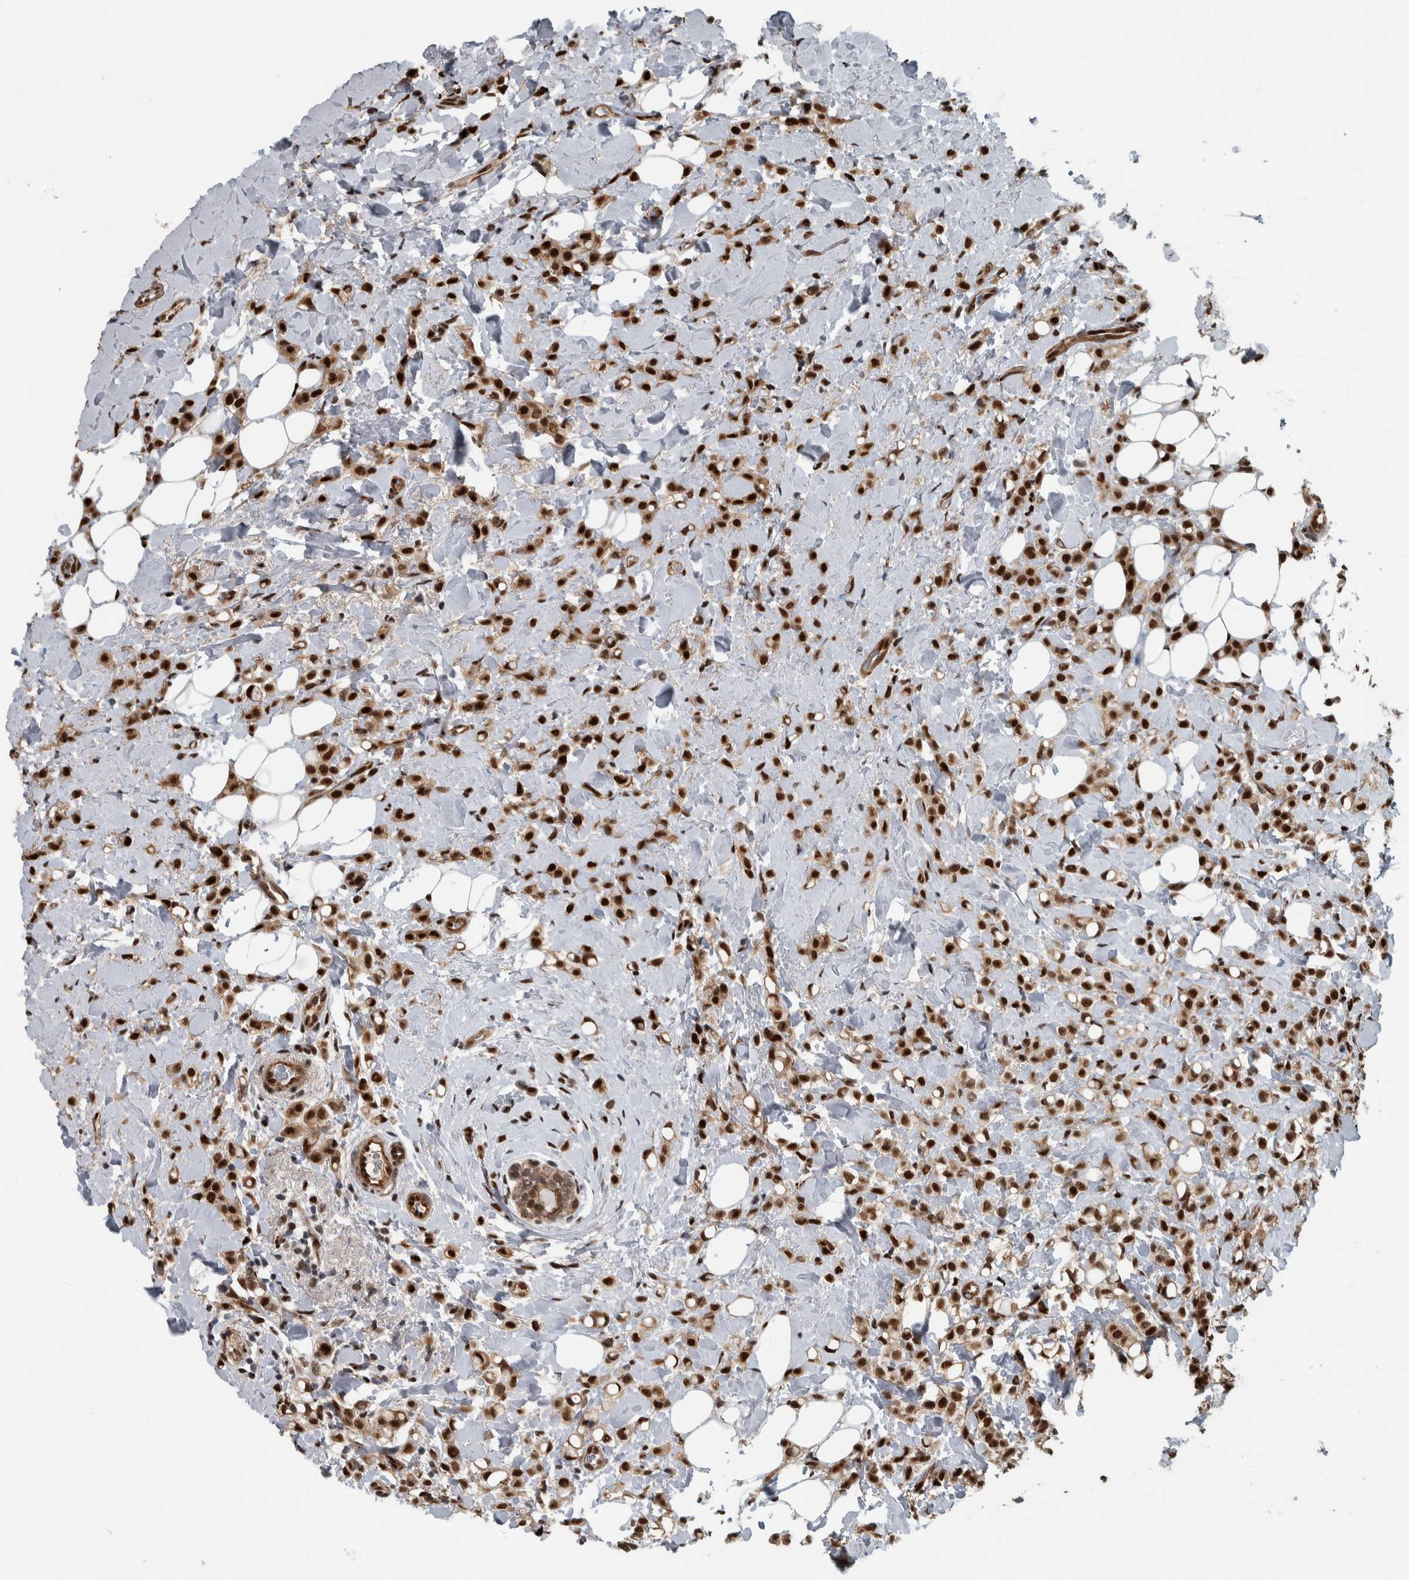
{"staining": {"intensity": "strong", "quantity": ">75%", "location": "nuclear"}, "tissue": "breast cancer", "cell_type": "Tumor cells", "image_type": "cancer", "snomed": [{"axis": "morphology", "description": "Normal tissue, NOS"}, {"axis": "morphology", "description": "Lobular carcinoma"}, {"axis": "topography", "description": "Breast"}], "caption": "Protein analysis of lobular carcinoma (breast) tissue shows strong nuclear positivity in about >75% of tumor cells. (IHC, brightfield microscopy, high magnification).", "gene": "FAM135B", "patient": {"sex": "female", "age": 50}}